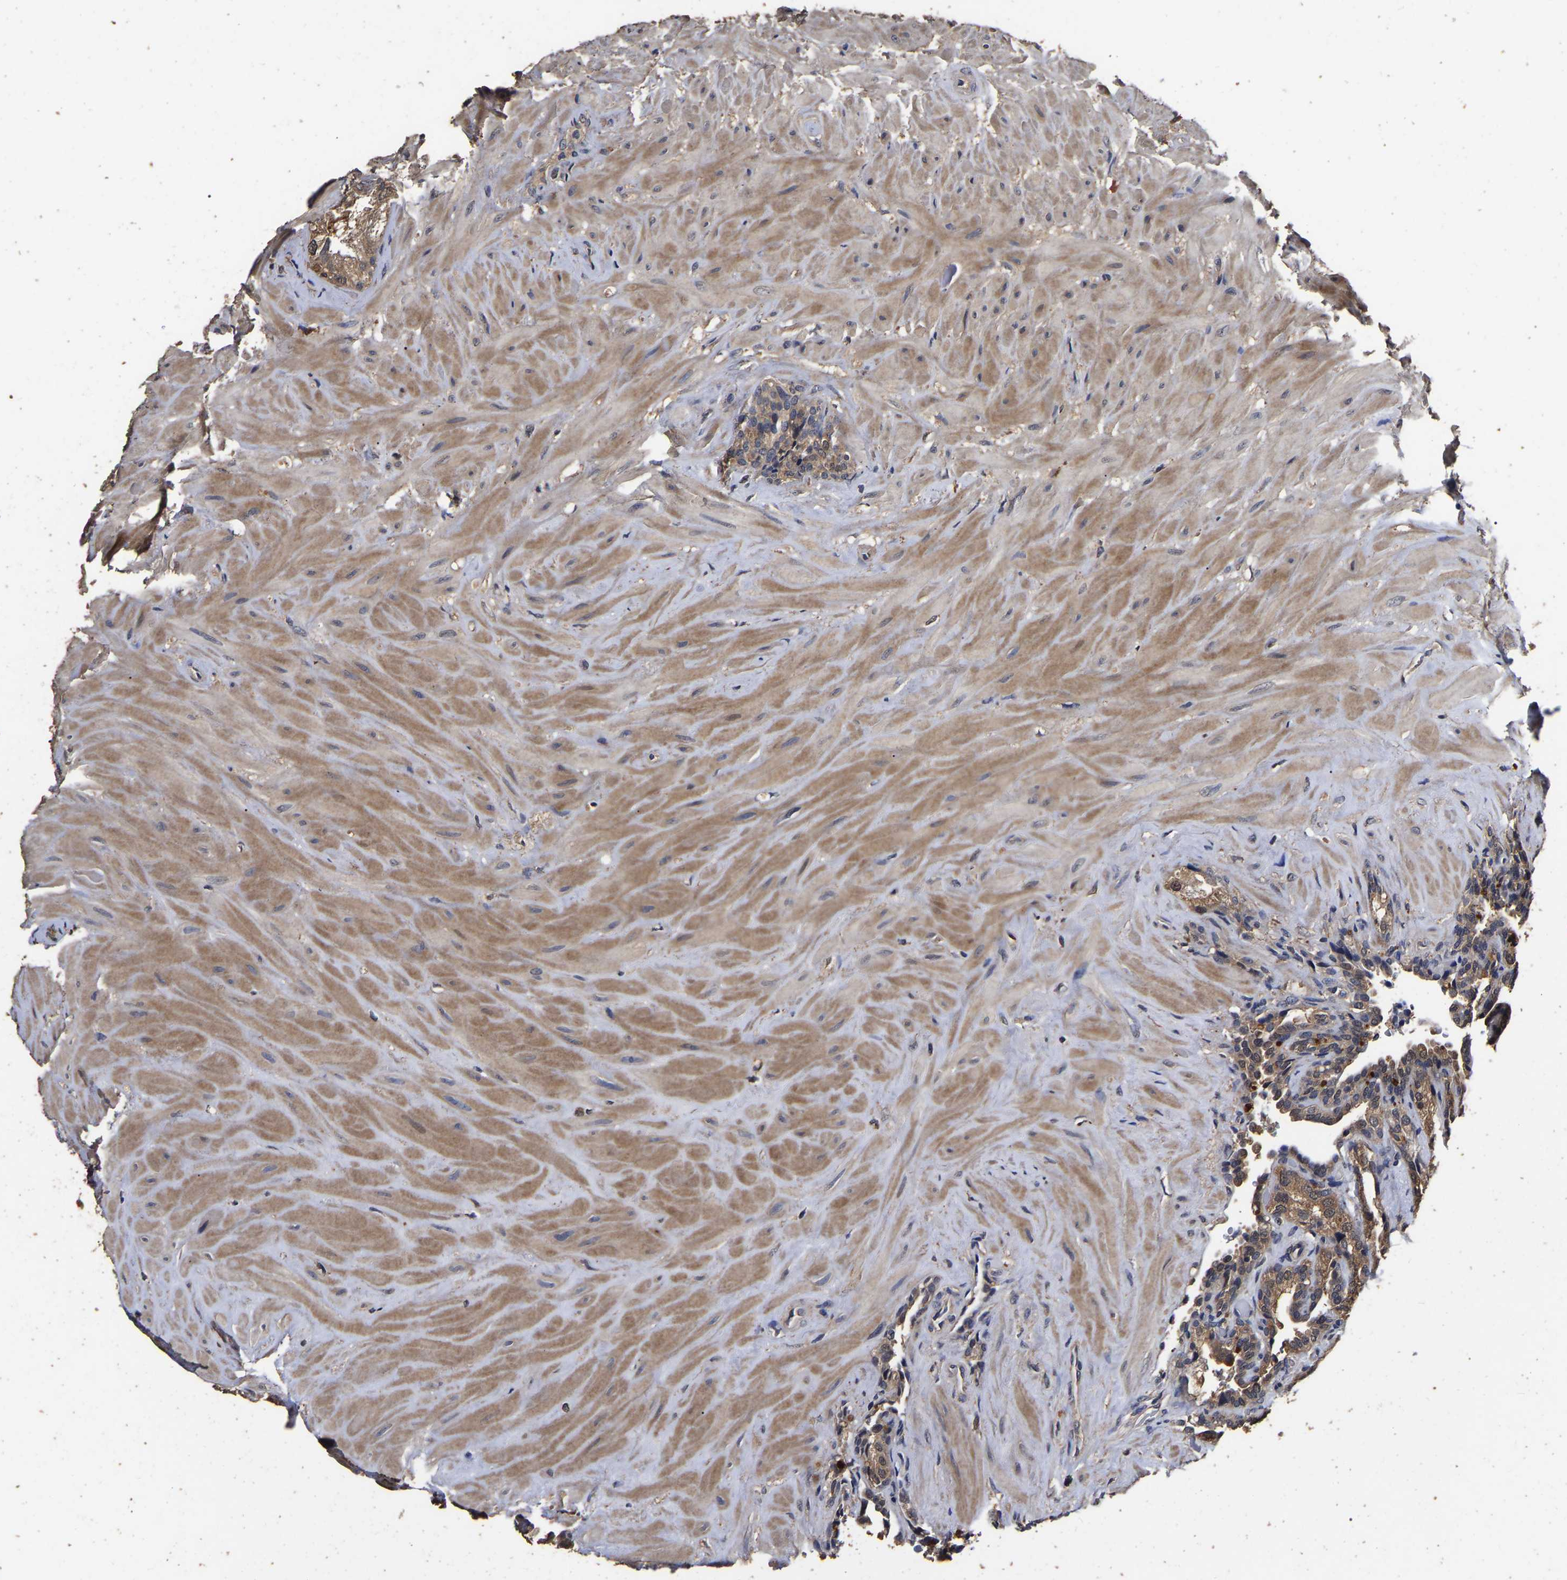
{"staining": {"intensity": "moderate", "quantity": "25%-75%", "location": "cytoplasmic/membranous"}, "tissue": "seminal vesicle", "cell_type": "Glandular cells", "image_type": "normal", "snomed": [{"axis": "morphology", "description": "Normal tissue, NOS"}, {"axis": "topography", "description": "Seminal veicle"}], "caption": "An image showing moderate cytoplasmic/membranous positivity in about 25%-75% of glandular cells in benign seminal vesicle, as visualized by brown immunohistochemical staining.", "gene": "STK32C", "patient": {"sex": "male", "age": 68}}